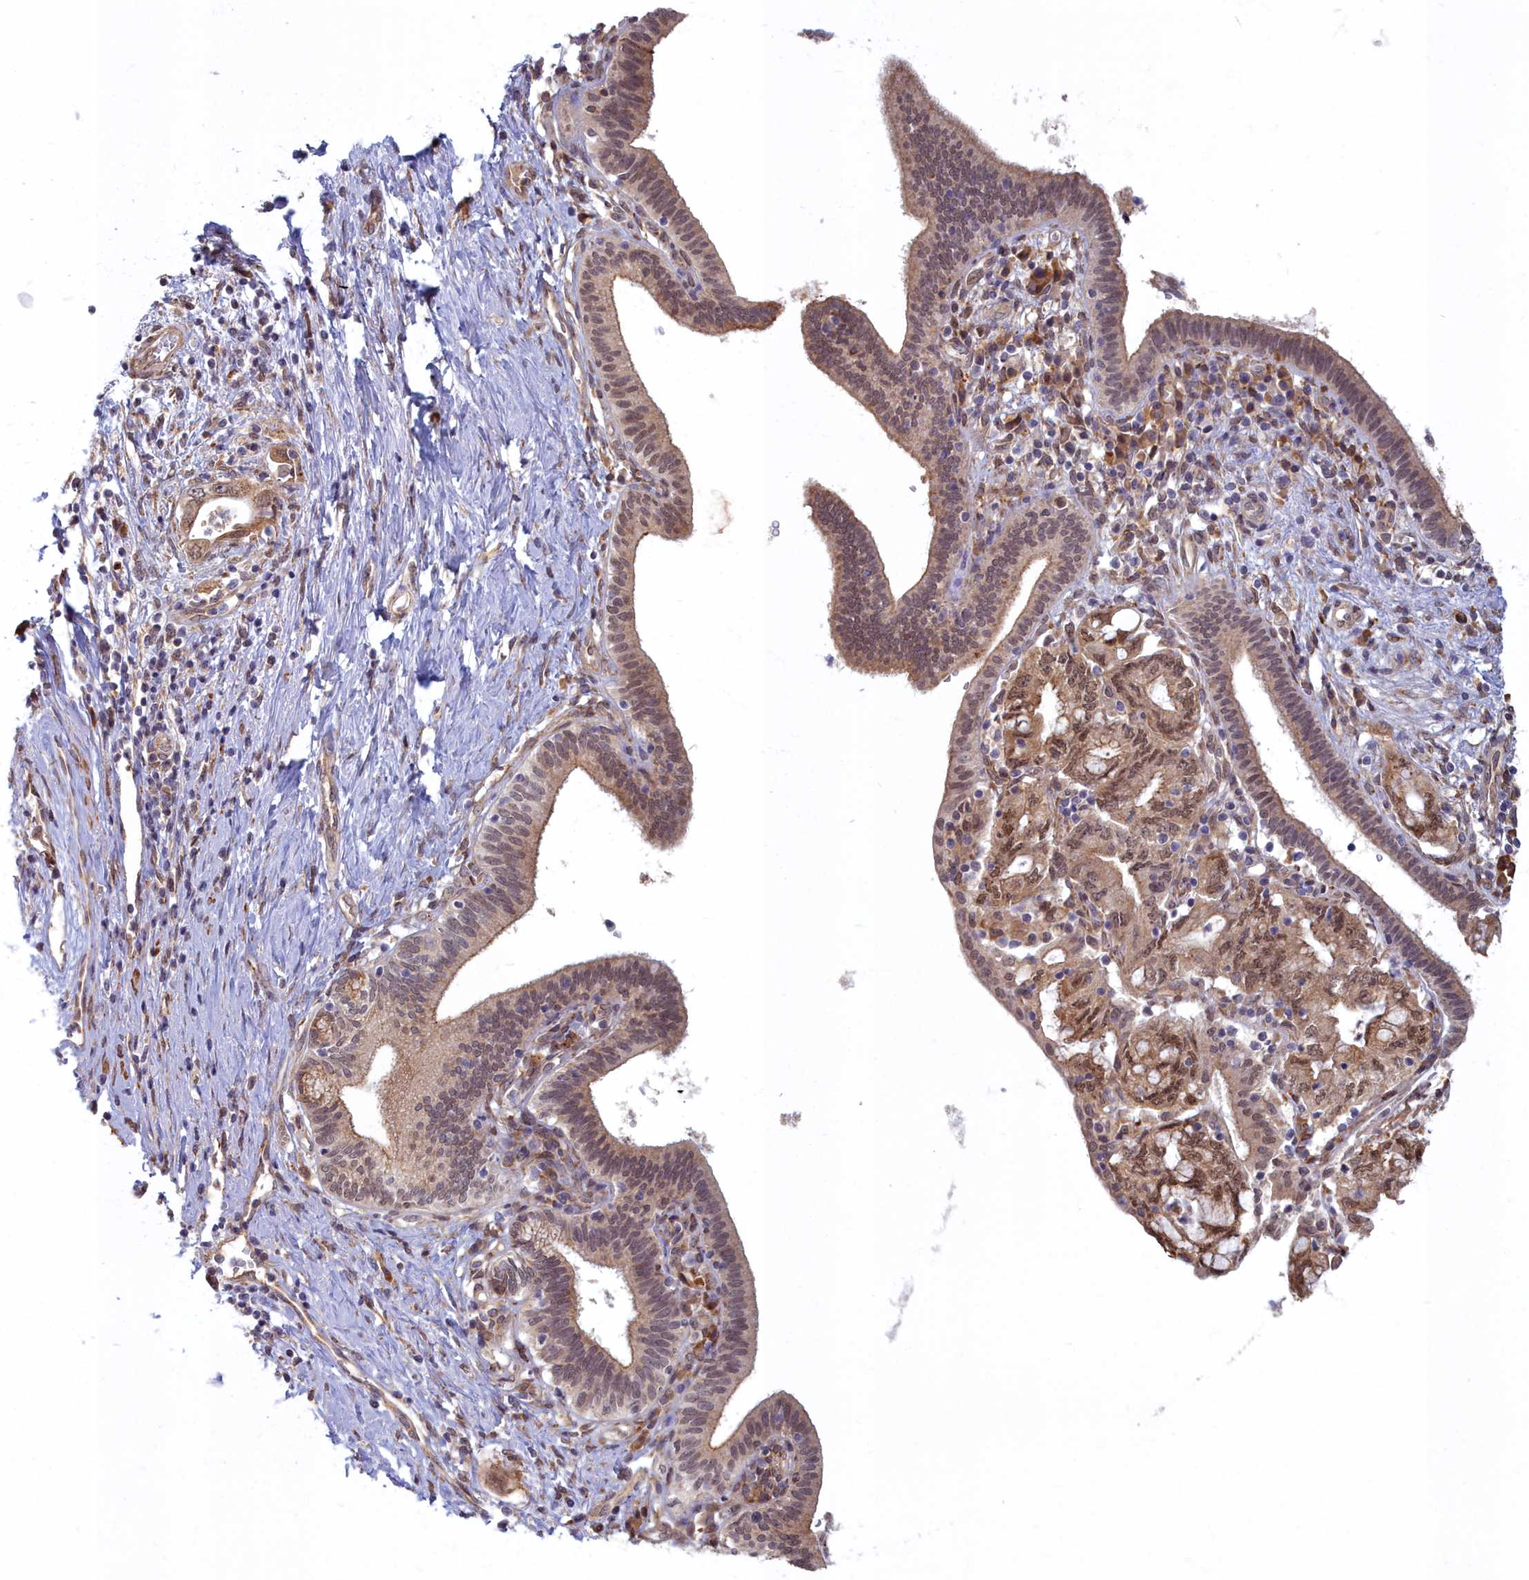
{"staining": {"intensity": "weak", "quantity": "25%-75%", "location": "cytoplasmic/membranous,nuclear"}, "tissue": "pancreatic cancer", "cell_type": "Tumor cells", "image_type": "cancer", "snomed": [{"axis": "morphology", "description": "Adenocarcinoma, NOS"}, {"axis": "topography", "description": "Pancreas"}], "caption": "Protein expression analysis of pancreatic cancer (adenocarcinoma) reveals weak cytoplasmic/membranous and nuclear staining in about 25%-75% of tumor cells. (DAB = brown stain, brightfield microscopy at high magnification).", "gene": "MAK16", "patient": {"sex": "female", "age": 73}}